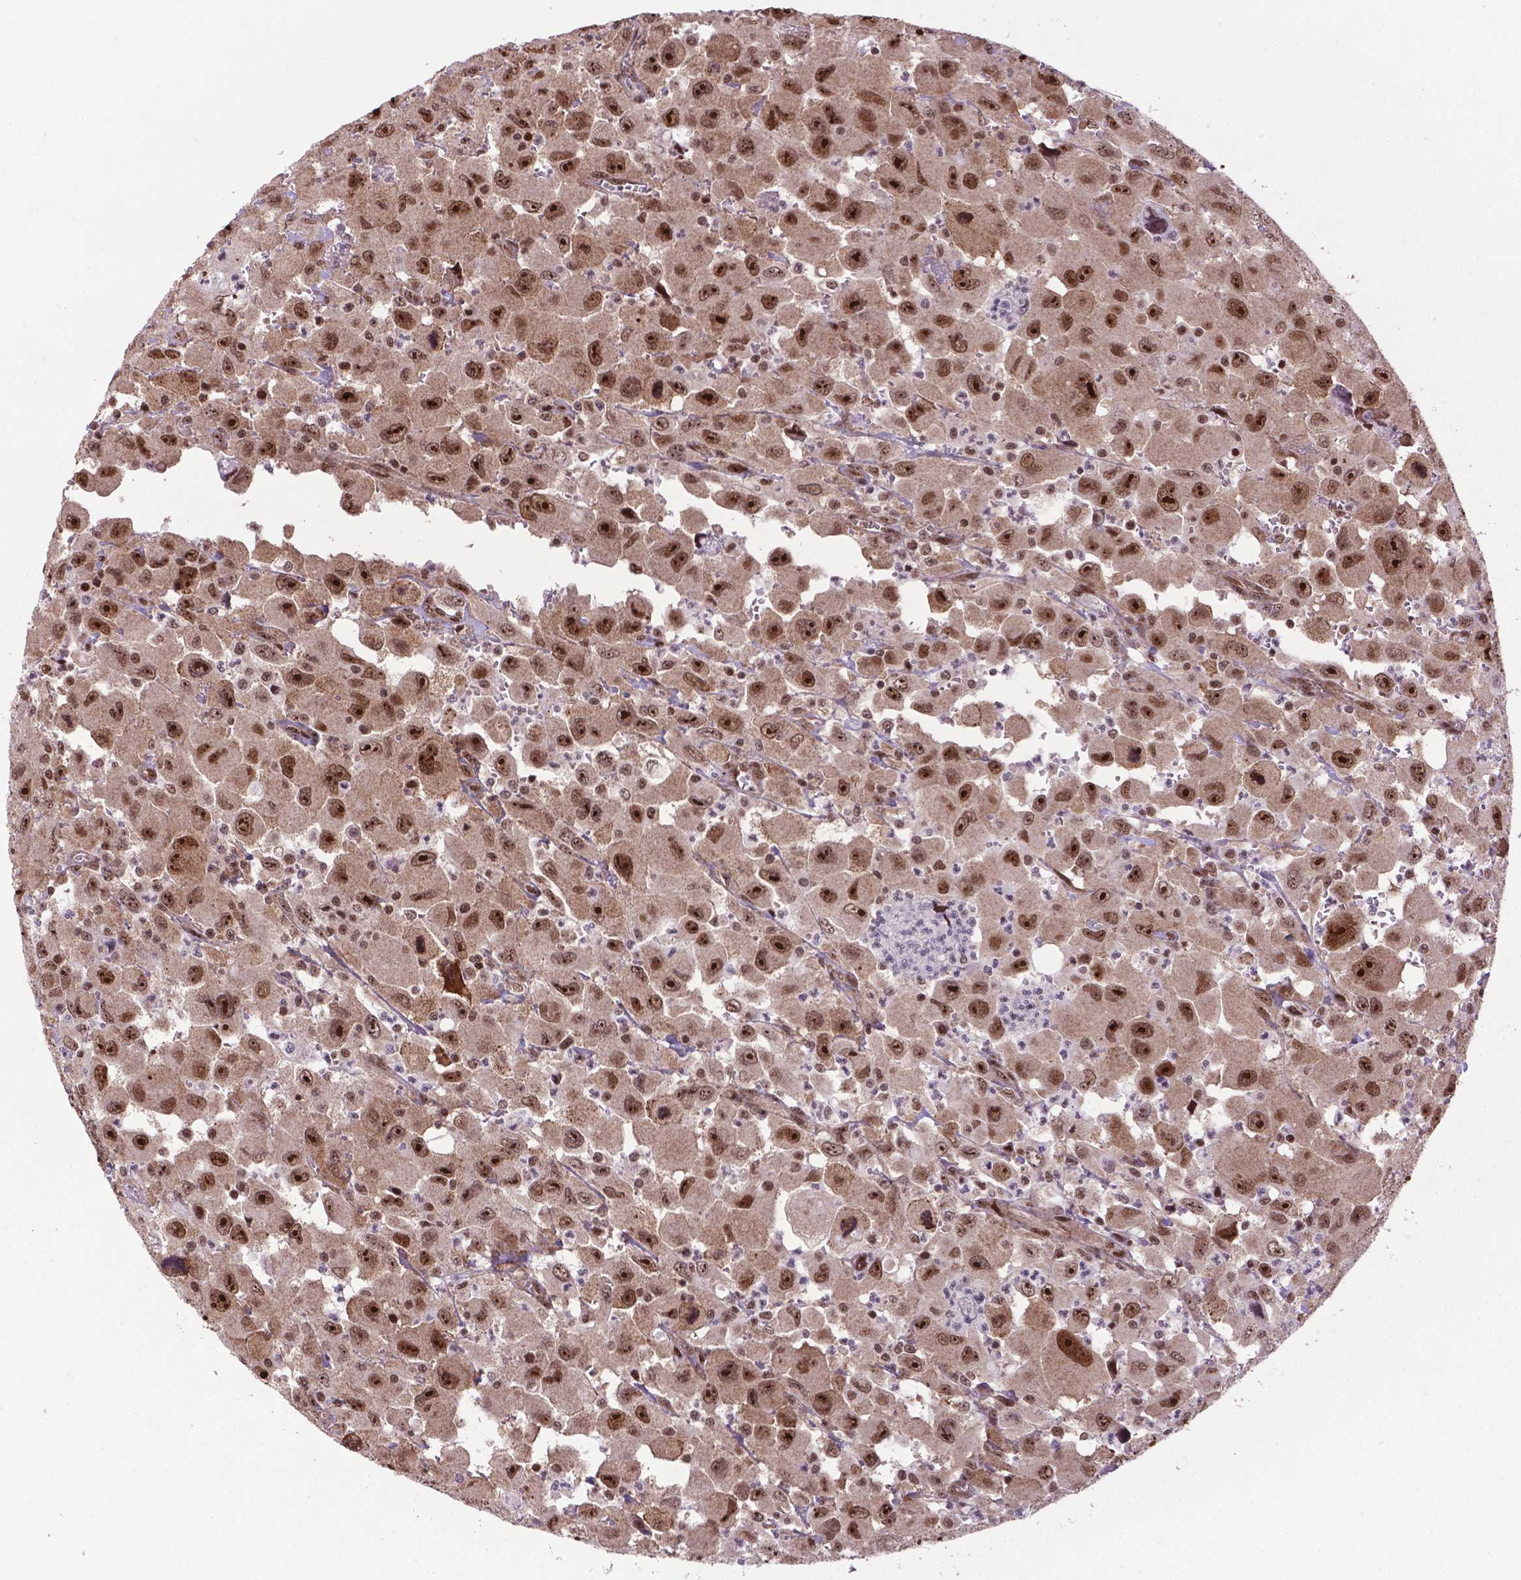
{"staining": {"intensity": "strong", "quantity": ">75%", "location": "nuclear"}, "tissue": "head and neck cancer", "cell_type": "Tumor cells", "image_type": "cancer", "snomed": [{"axis": "morphology", "description": "Squamous cell carcinoma, NOS"}, {"axis": "morphology", "description": "Squamous cell carcinoma, metastatic, NOS"}, {"axis": "topography", "description": "Oral tissue"}, {"axis": "topography", "description": "Head-Neck"}], "caption": "Tumor cells reveal strong nuclear positivity in approximately >75% of cells in head and neck cancer (squamous cell carcinoma). The staining was performed using DAB (3,3'-diaminobenzidine), with brown indicating positive protein expression. Nuclei are stained blue with hematoxylin.", "gene": "CSNK2A1", "patient": {"sex": "female", "age": 85}}